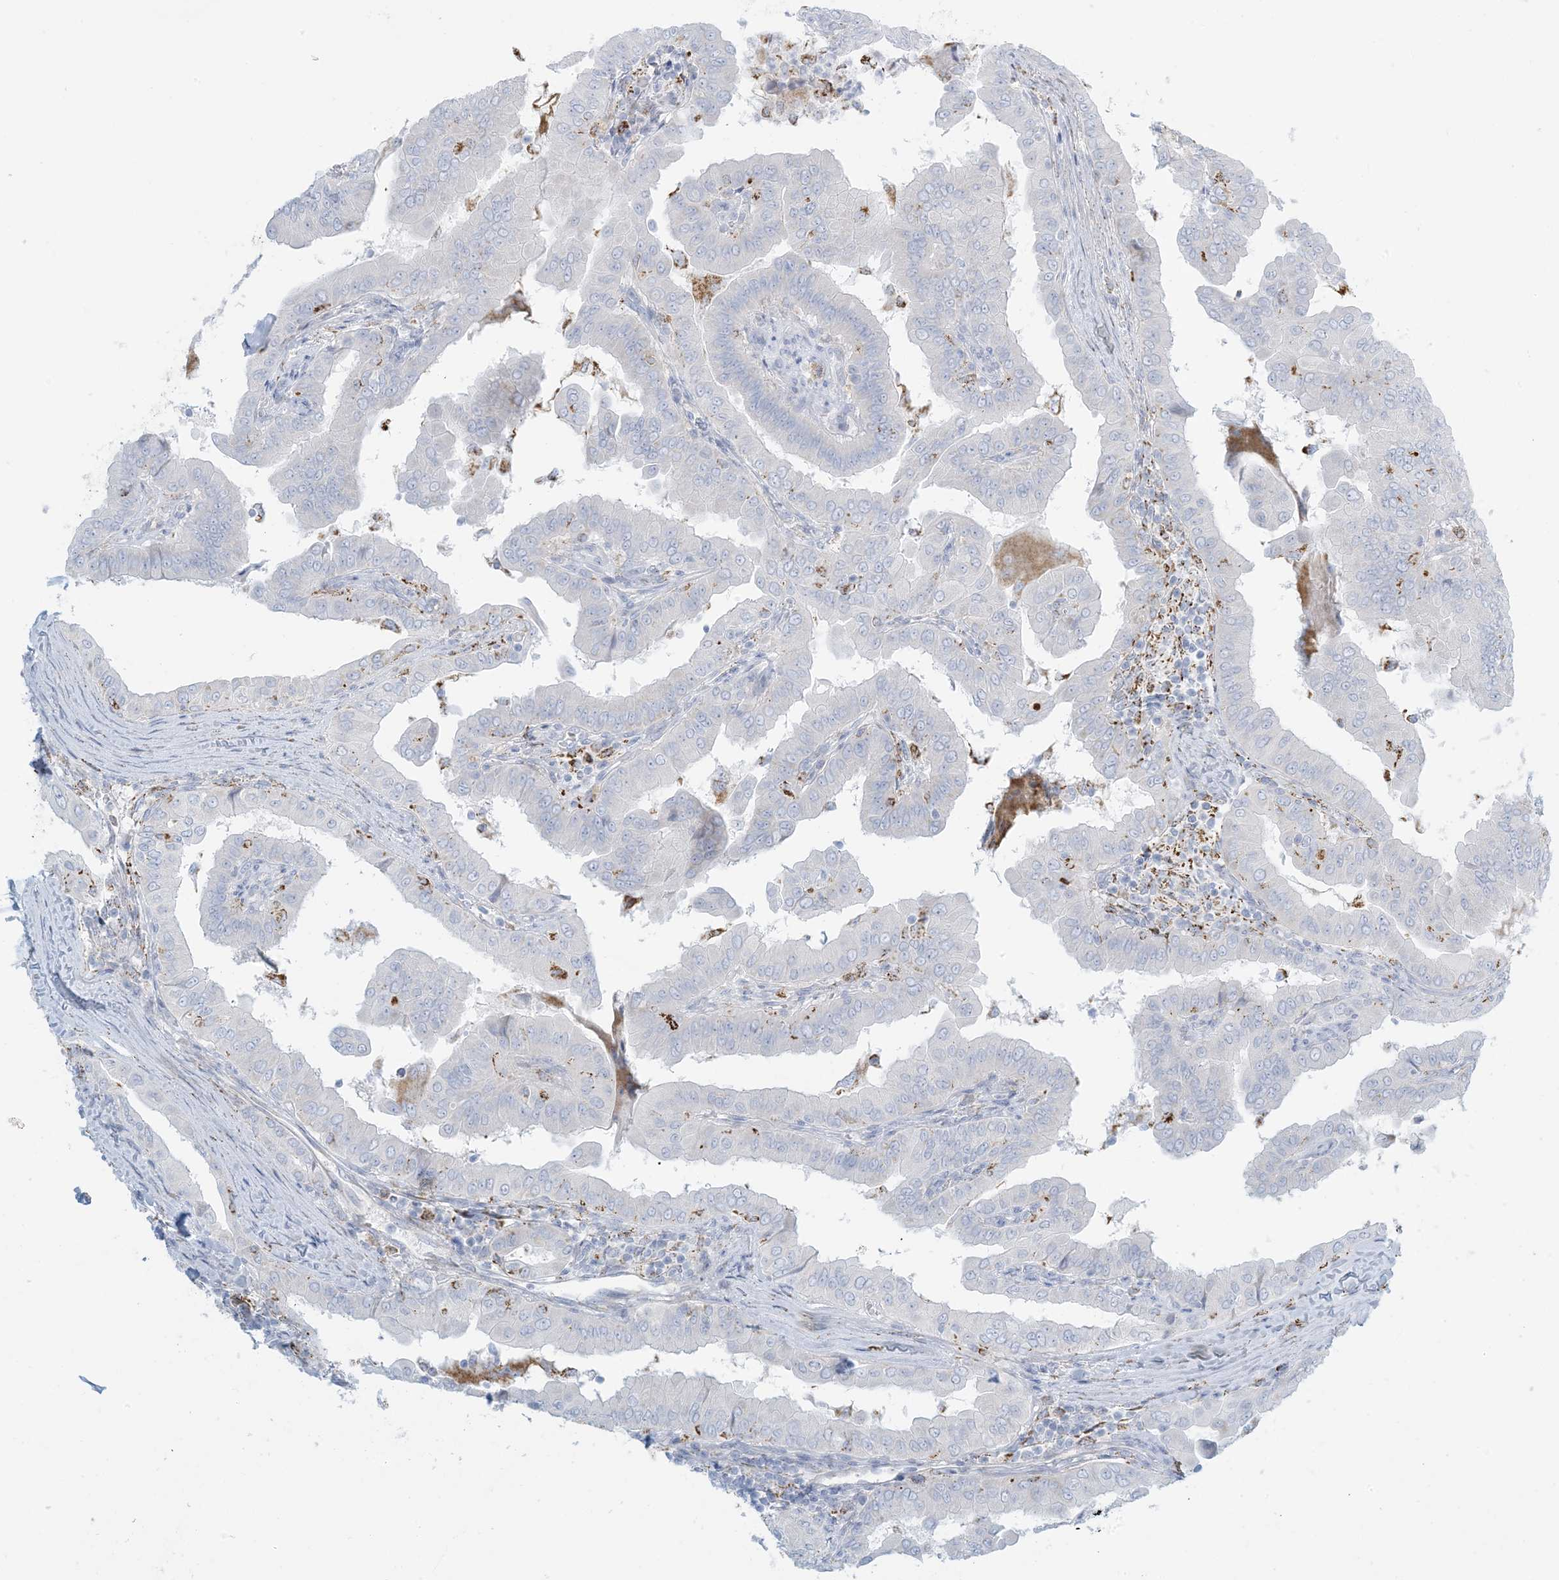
{"staining": {"intensity": "negative", "quantity": "none", "location": "none"}, "tissue": "thyroid cancer", "cell_type": "Tumor cells", "image_type": "cancer", "snomed": [{"axis": "morphology", "description": "Papillary adenocarcinoma, NOS"}, {"axis": "topography", "description": "Thyroid gland"}], "caption": "Immunohistochemical staining of thyroid cancer displays no significant positivity in tumor cells.", "gene": "ZDHHC4", "patient": {"sex": "male", "age": 33}}